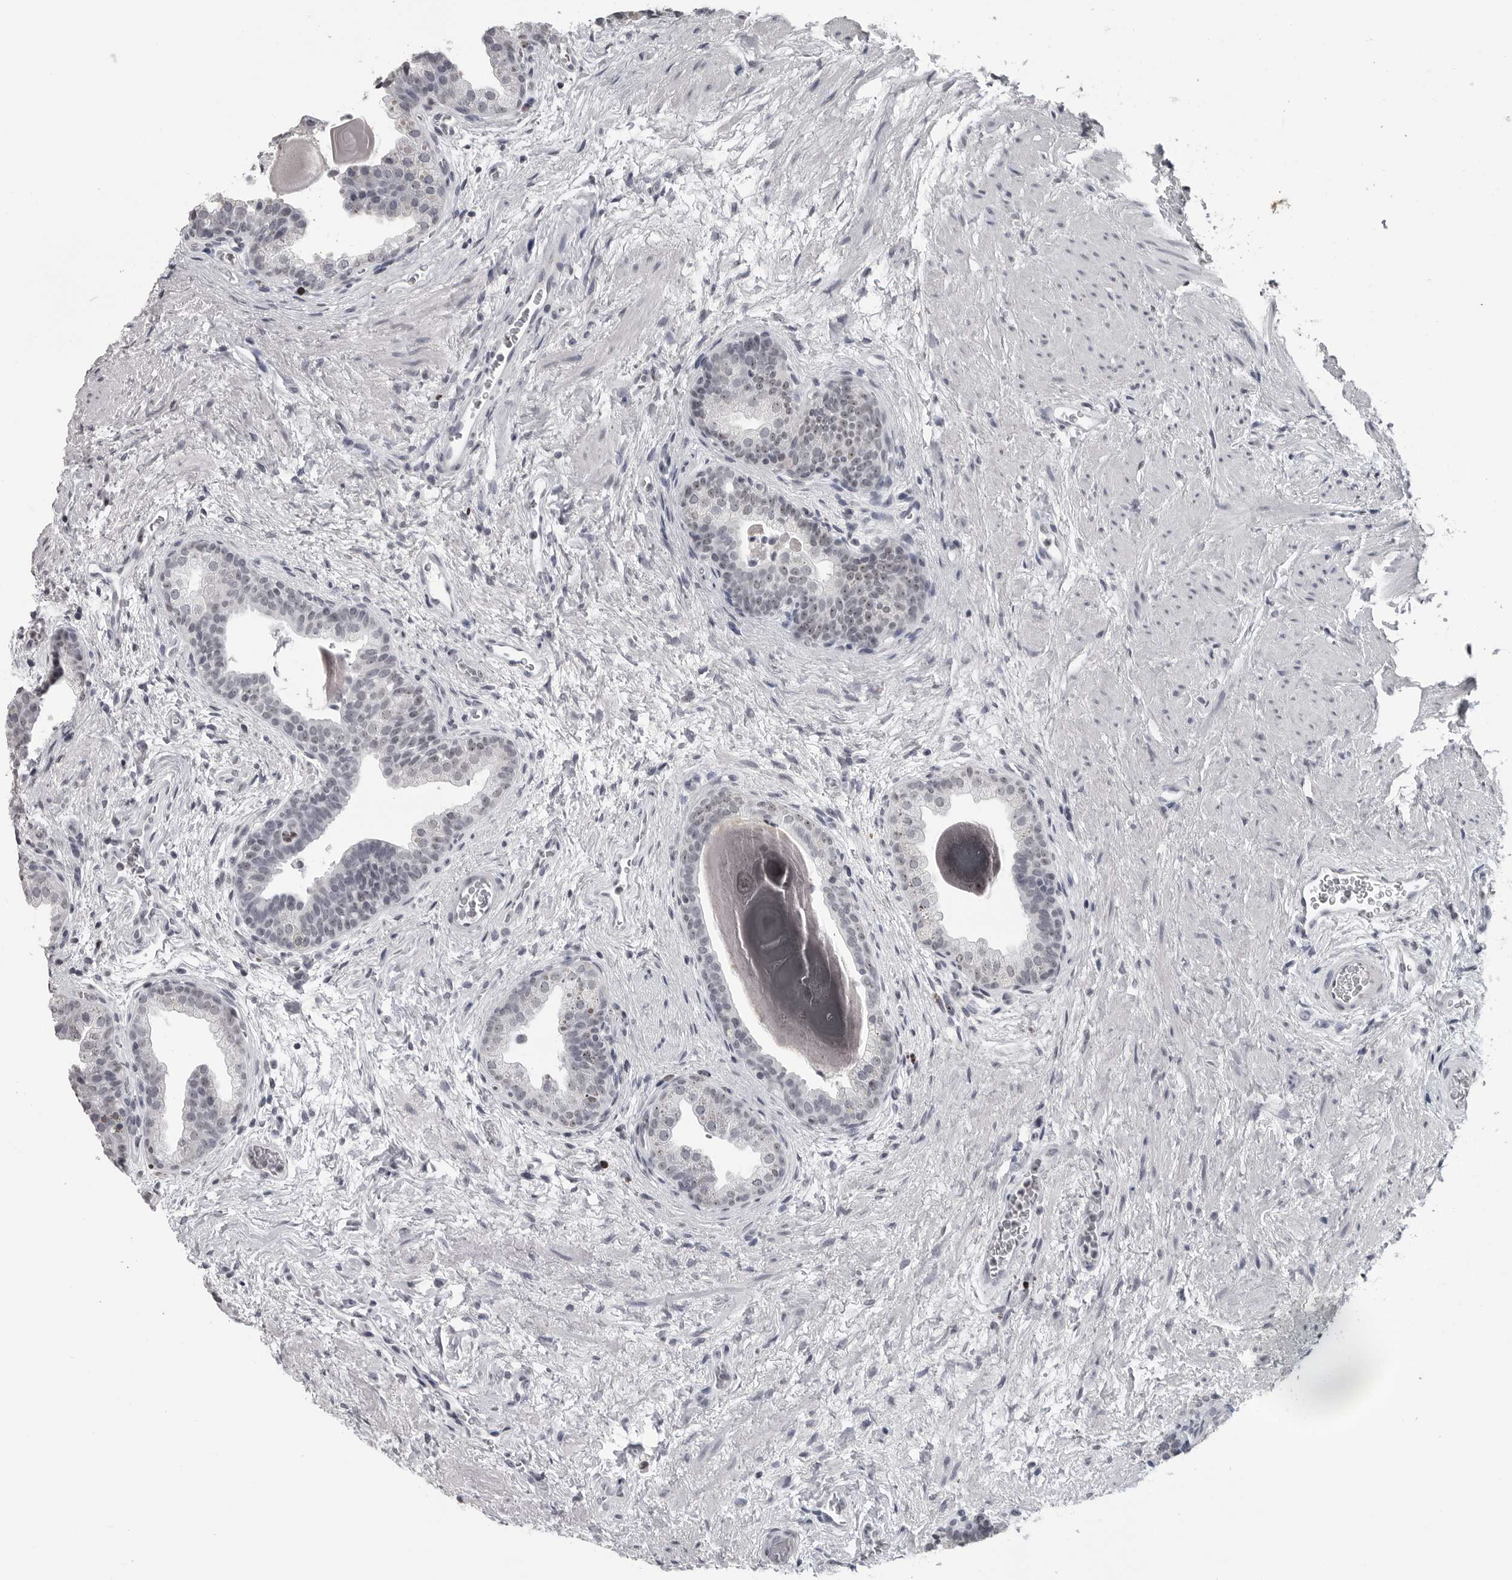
{"staining": {"intensity": "negative", "quantity": "none", "location": "none"}, "tissue": "prostate", "cell_type": "Glandular cells", "image_type": "normal", "snomed": [{"axis": "morphology", "description": "Normal tissue, NOS"}, {"axis": "topography", "description": "Prostate"}], "caption": "An immunohistochemistry (IHC) photomicrograph of normal prostate is shown. There is no staining in glandular cells of prostate.", "gene": "DDX54", "patient": {"sex": "male", "age": 48}}